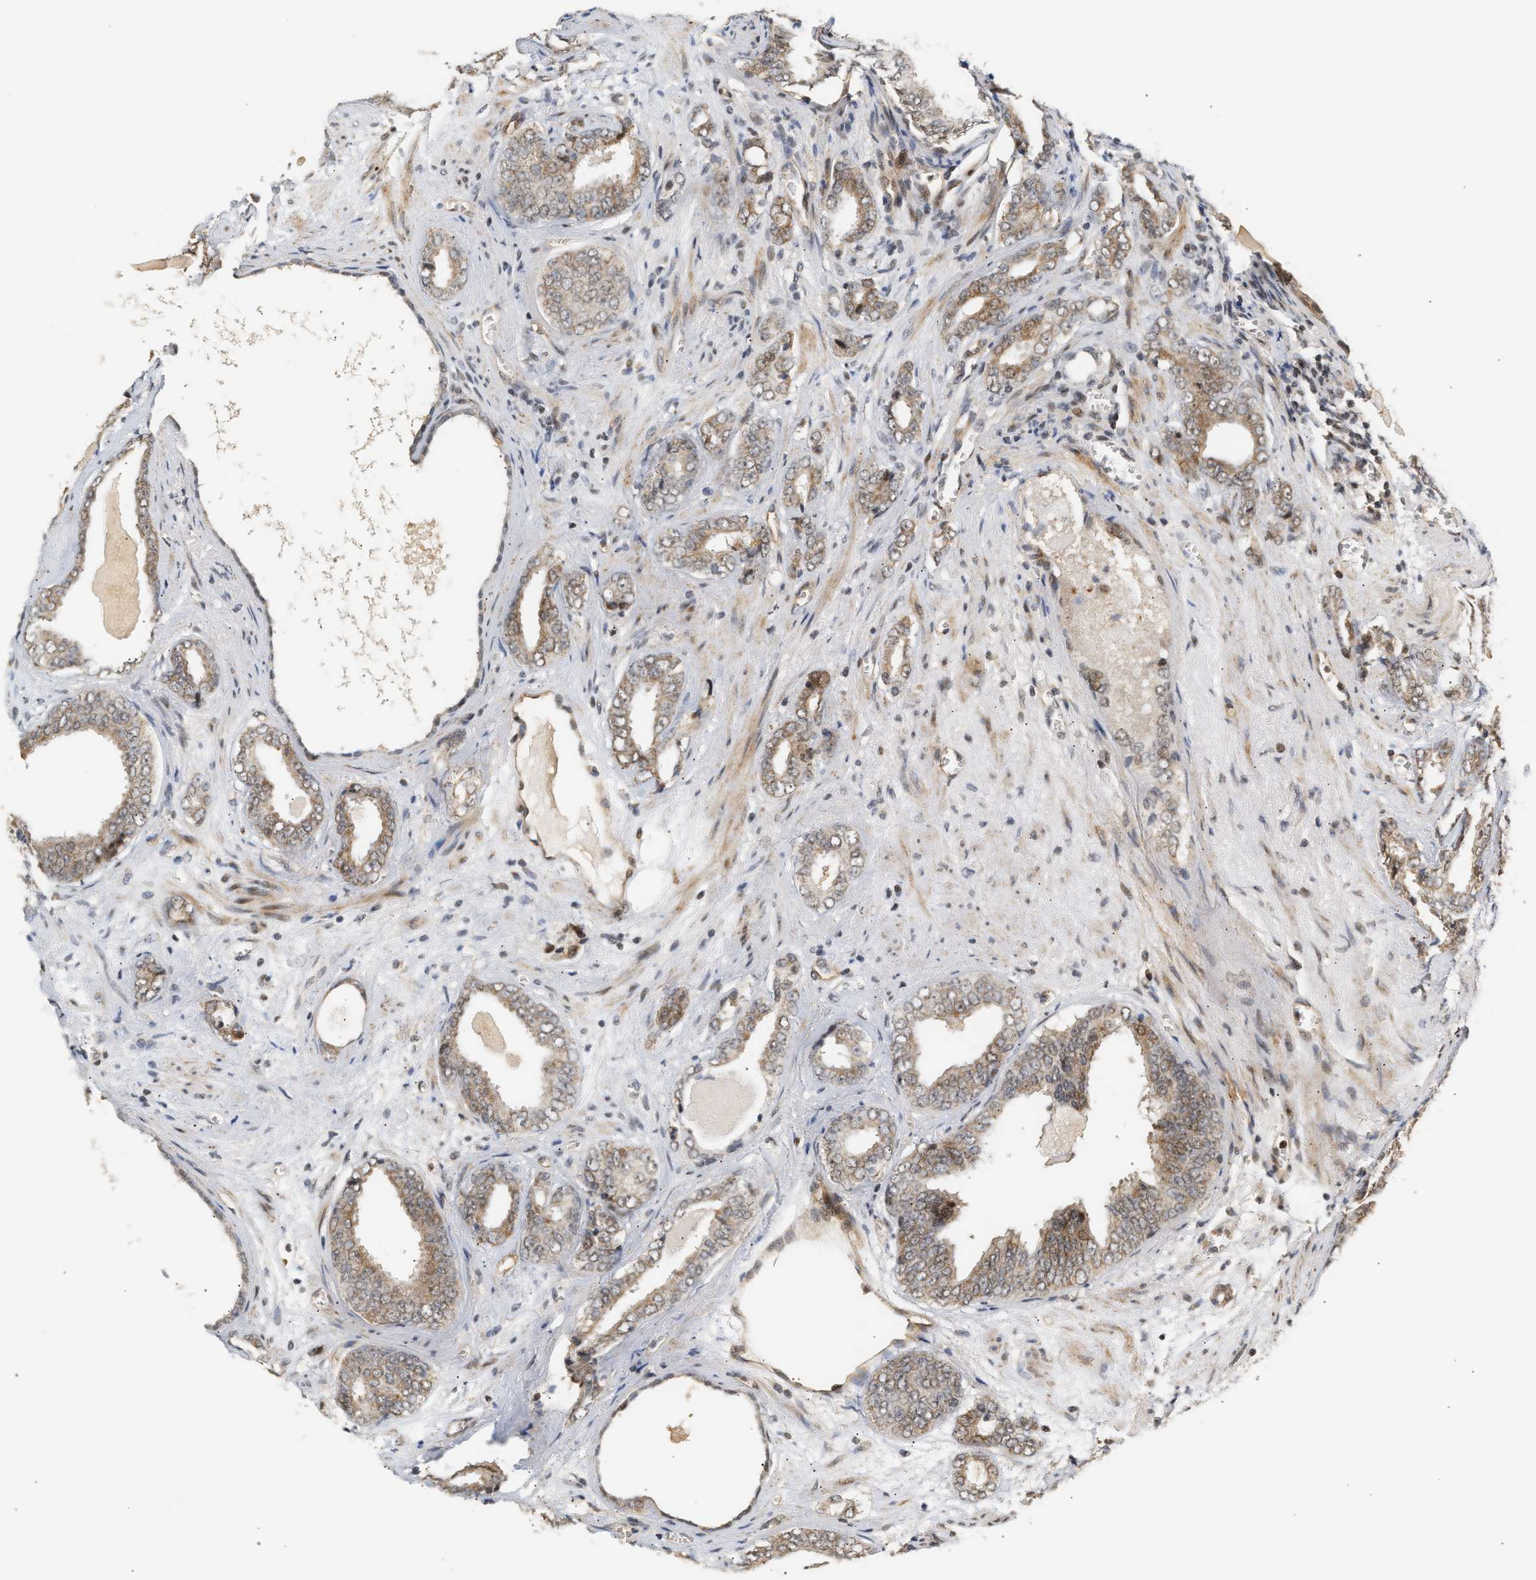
{"staining": {"intensity": "weak", "quantity": "25%-75%", "location": "cytoplasmic/membranous"}, "tissue": "prostate cancer", "cell_type": "Tumor cells", "image_type": "cancer", "snomed": [{"axis": "morphology", "description": "Adenocarcinoma, Medium grade"}, {"axis": "topography", "description": "Prostate"}], "caption": "Immunohistochemistry (IHC) histopathology image of neoplastic tissue: prostate cancer stained using immunohistochemistry exhibits low levels of weak protein expression localized specifically in the cytoplasmic/membranous of tumor cells, appearing as a cytoplasmic/membranous brown color.", "gene": "PLXND1", "patient": {"sex": "male", "age": 79}}